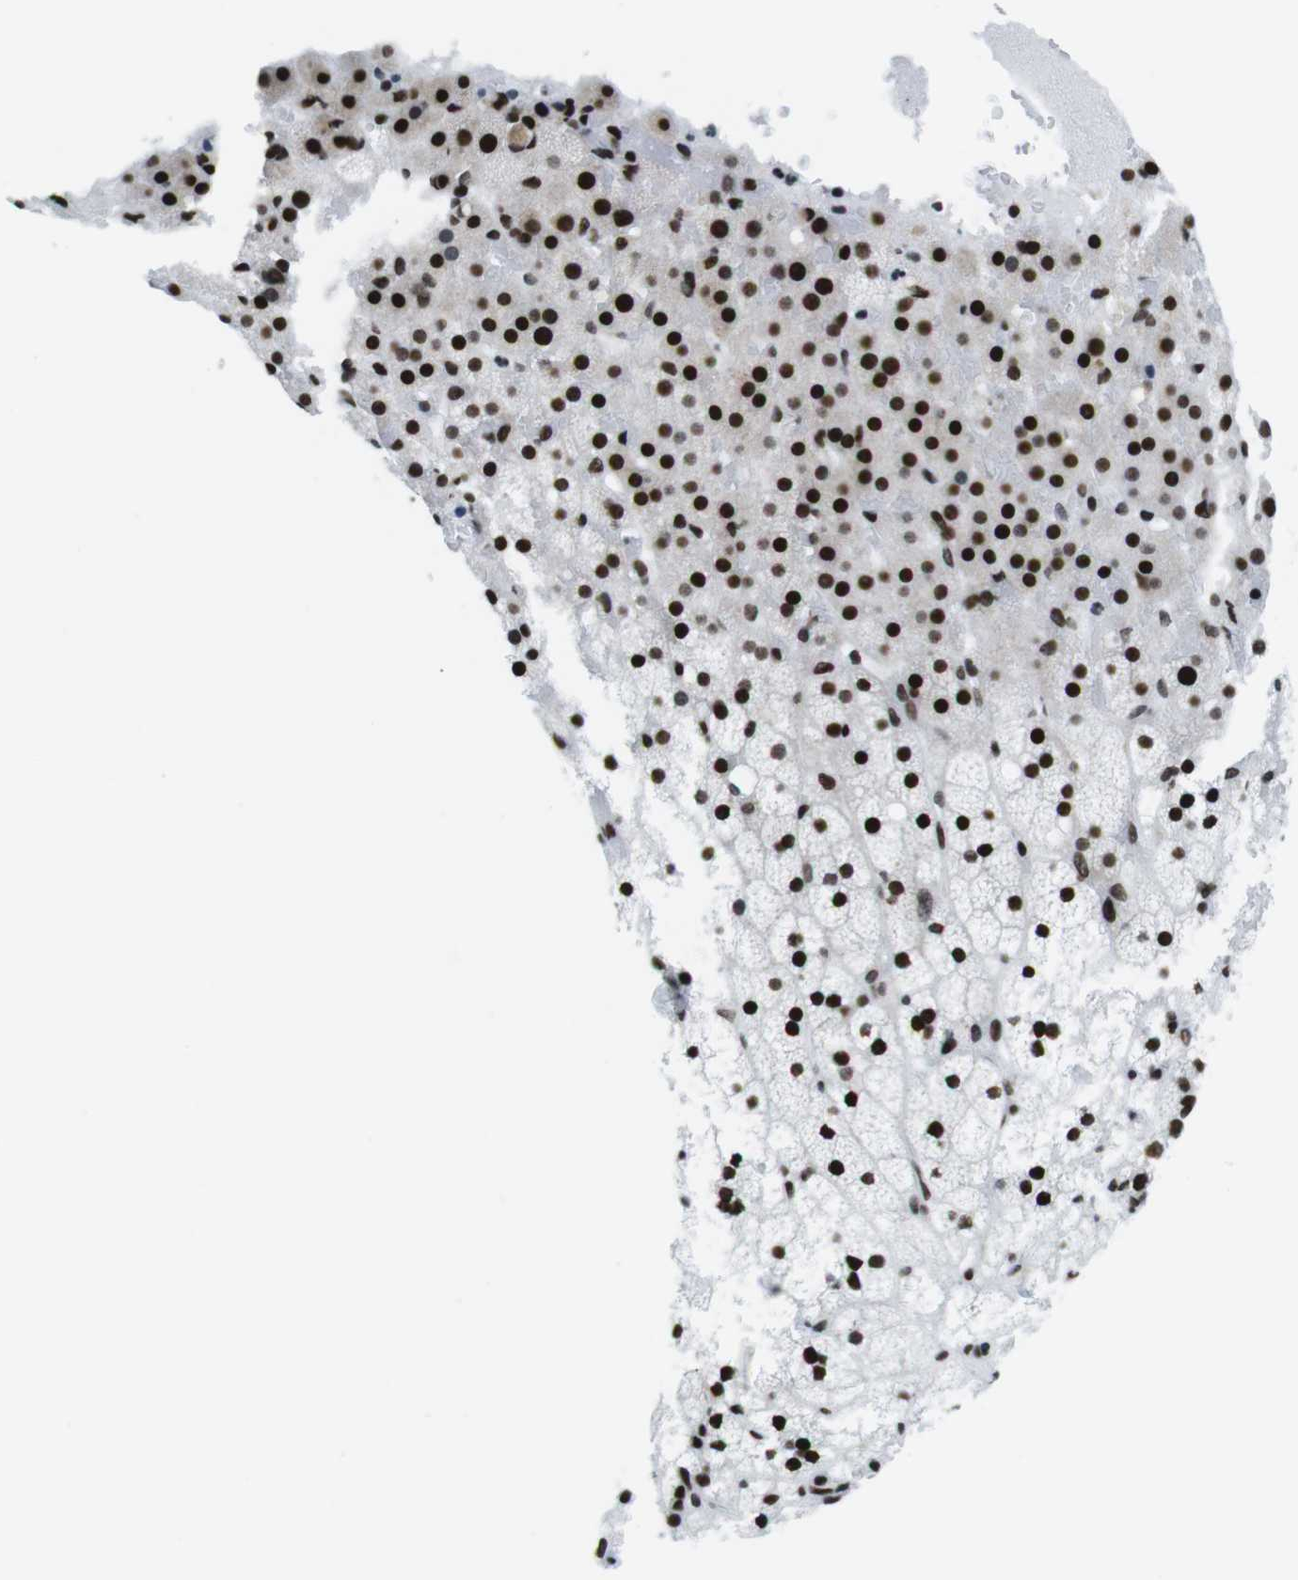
{"staining": {"intensity": "strong", "quantity": ">75%", "location": "nuclear"}, "tissue": "adrenal gland", "cell_type": "Glandular cells", "image_type": "normal", "snomed": [{"axis": "morphology", "description": "Normal tissue, NOS"}, {"axis": "topography", "description": "Adrenal gland"}], "caption": "IHC micrograph of benign adrenal gland stained for a protein (brown), which demonstrates high levels of strong nuclear expression in about >75% of glandular cells.", "gene": "CITED2", "patient": {"sex": "male", "age": 35}}